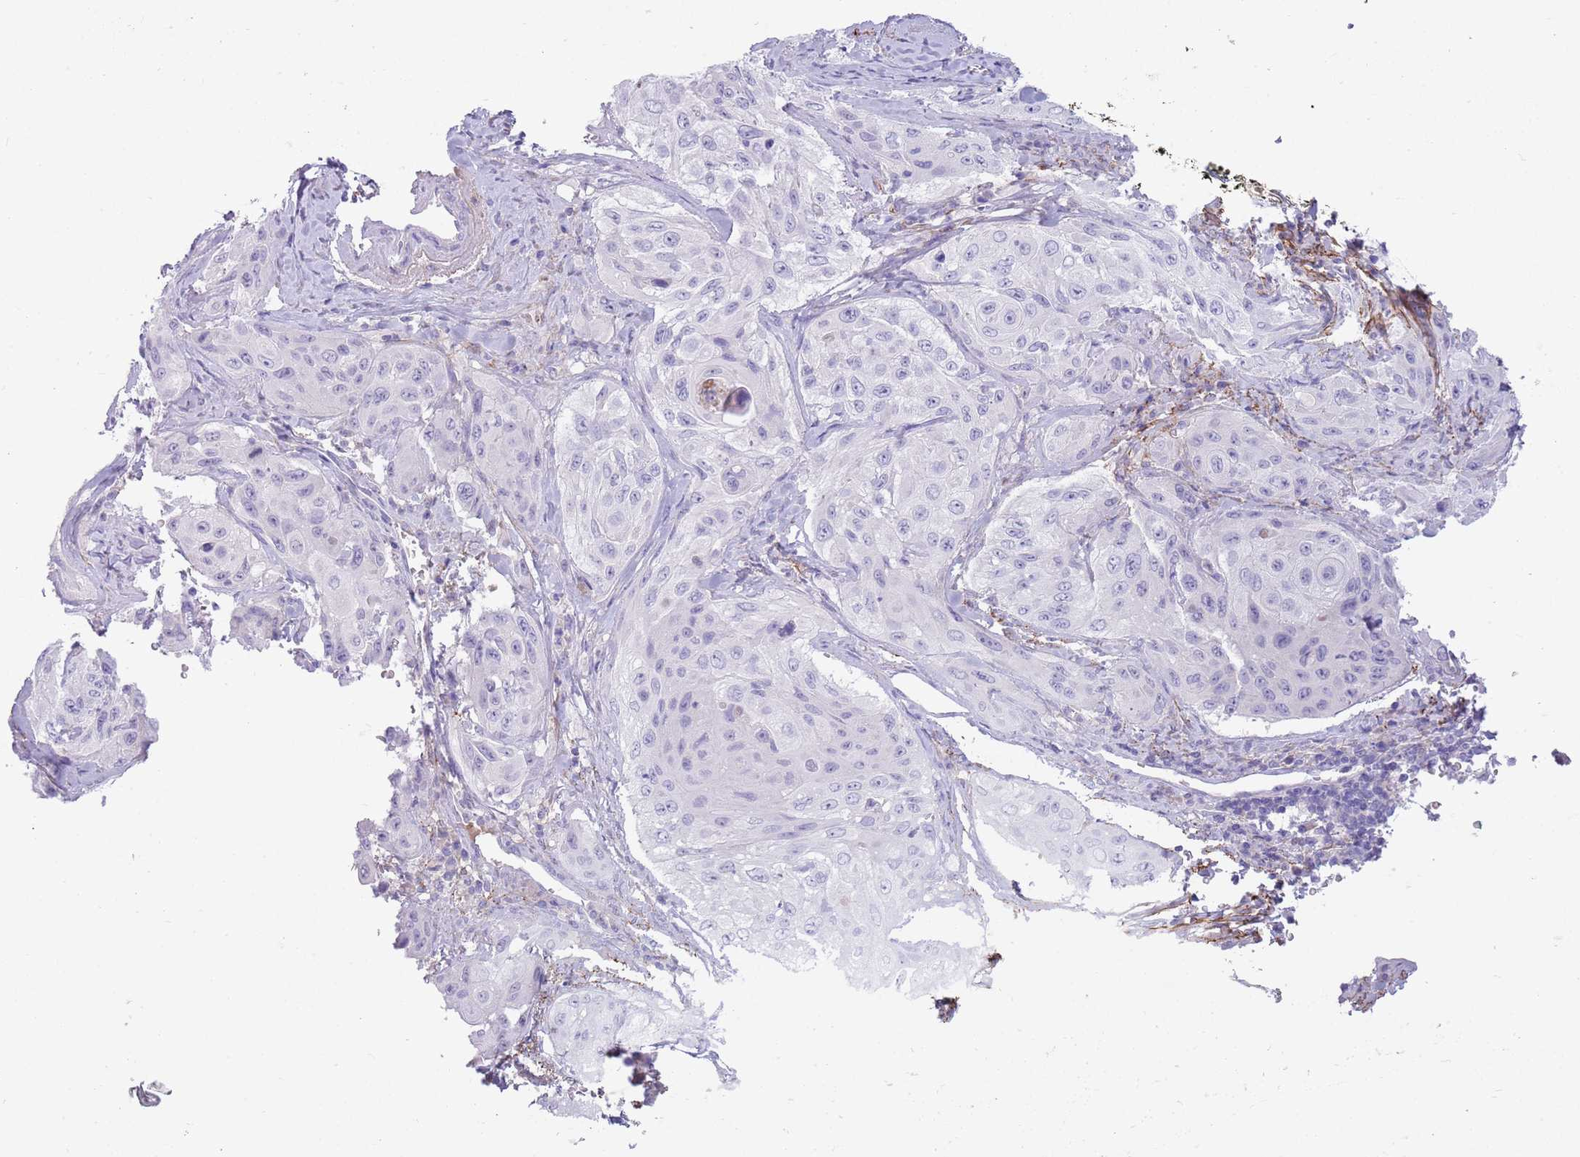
{"staining": {"intensity": "negative", "quantity": "none", "location": "none"}, "tissue": "cervical cancer", "cell_type": "Tumor cells", "image_type": "cancer", "snomed": [{"axis": "morphology", "description": "Squamous cell carcinoma, NOS"}, {"axis": "topography", "description": "Cervix"}], "caption": "A histopathology image of cervical cancer stained for a protein shows no brown staining in tumor cells.", "gene": "LEPROTL1", "patient": {"sex": "female", "age": 42}}